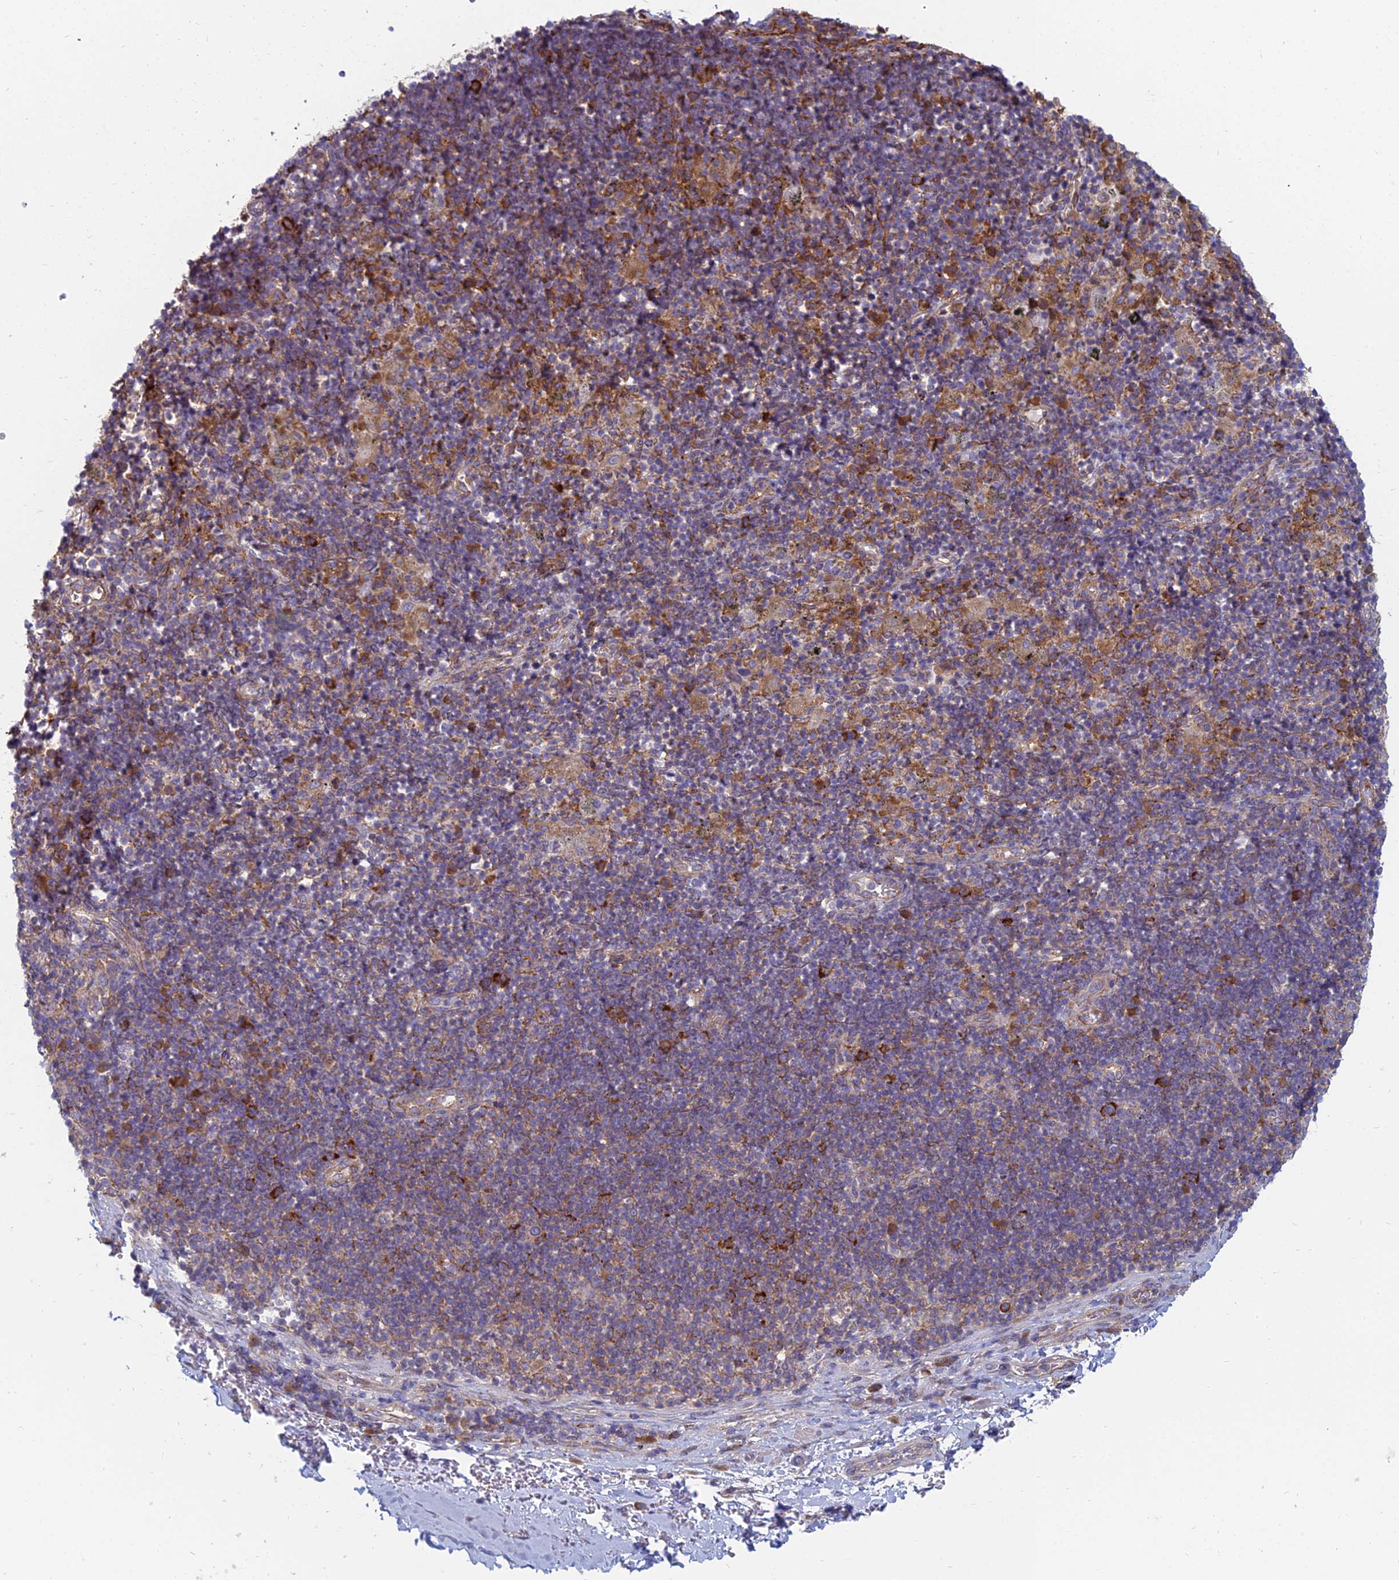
{"staining": {"intensity": "negative", "quantity": "none", "location": "none"}, "tissue": "adipose tissue", "cell_type": "Adipocytes", "image_type": "normal", "snomed": [{"axis": "morphology", "description": "Normal tissue, NOS"}, {"axis": "topography", "description": "Lymph node"}, {"axis": "topography", "description": "Cartilage tissue"}, {"axis": "topography", "description": "Bronchus"}], "caption": "DAB (3,3'-diaminobenzidine) immunohistochemical staining of normal adipose tissue exhibits no significant expression in adipocytes.", "gene": "TXLNA", "patient": {"sex": "male", "age": 63}}